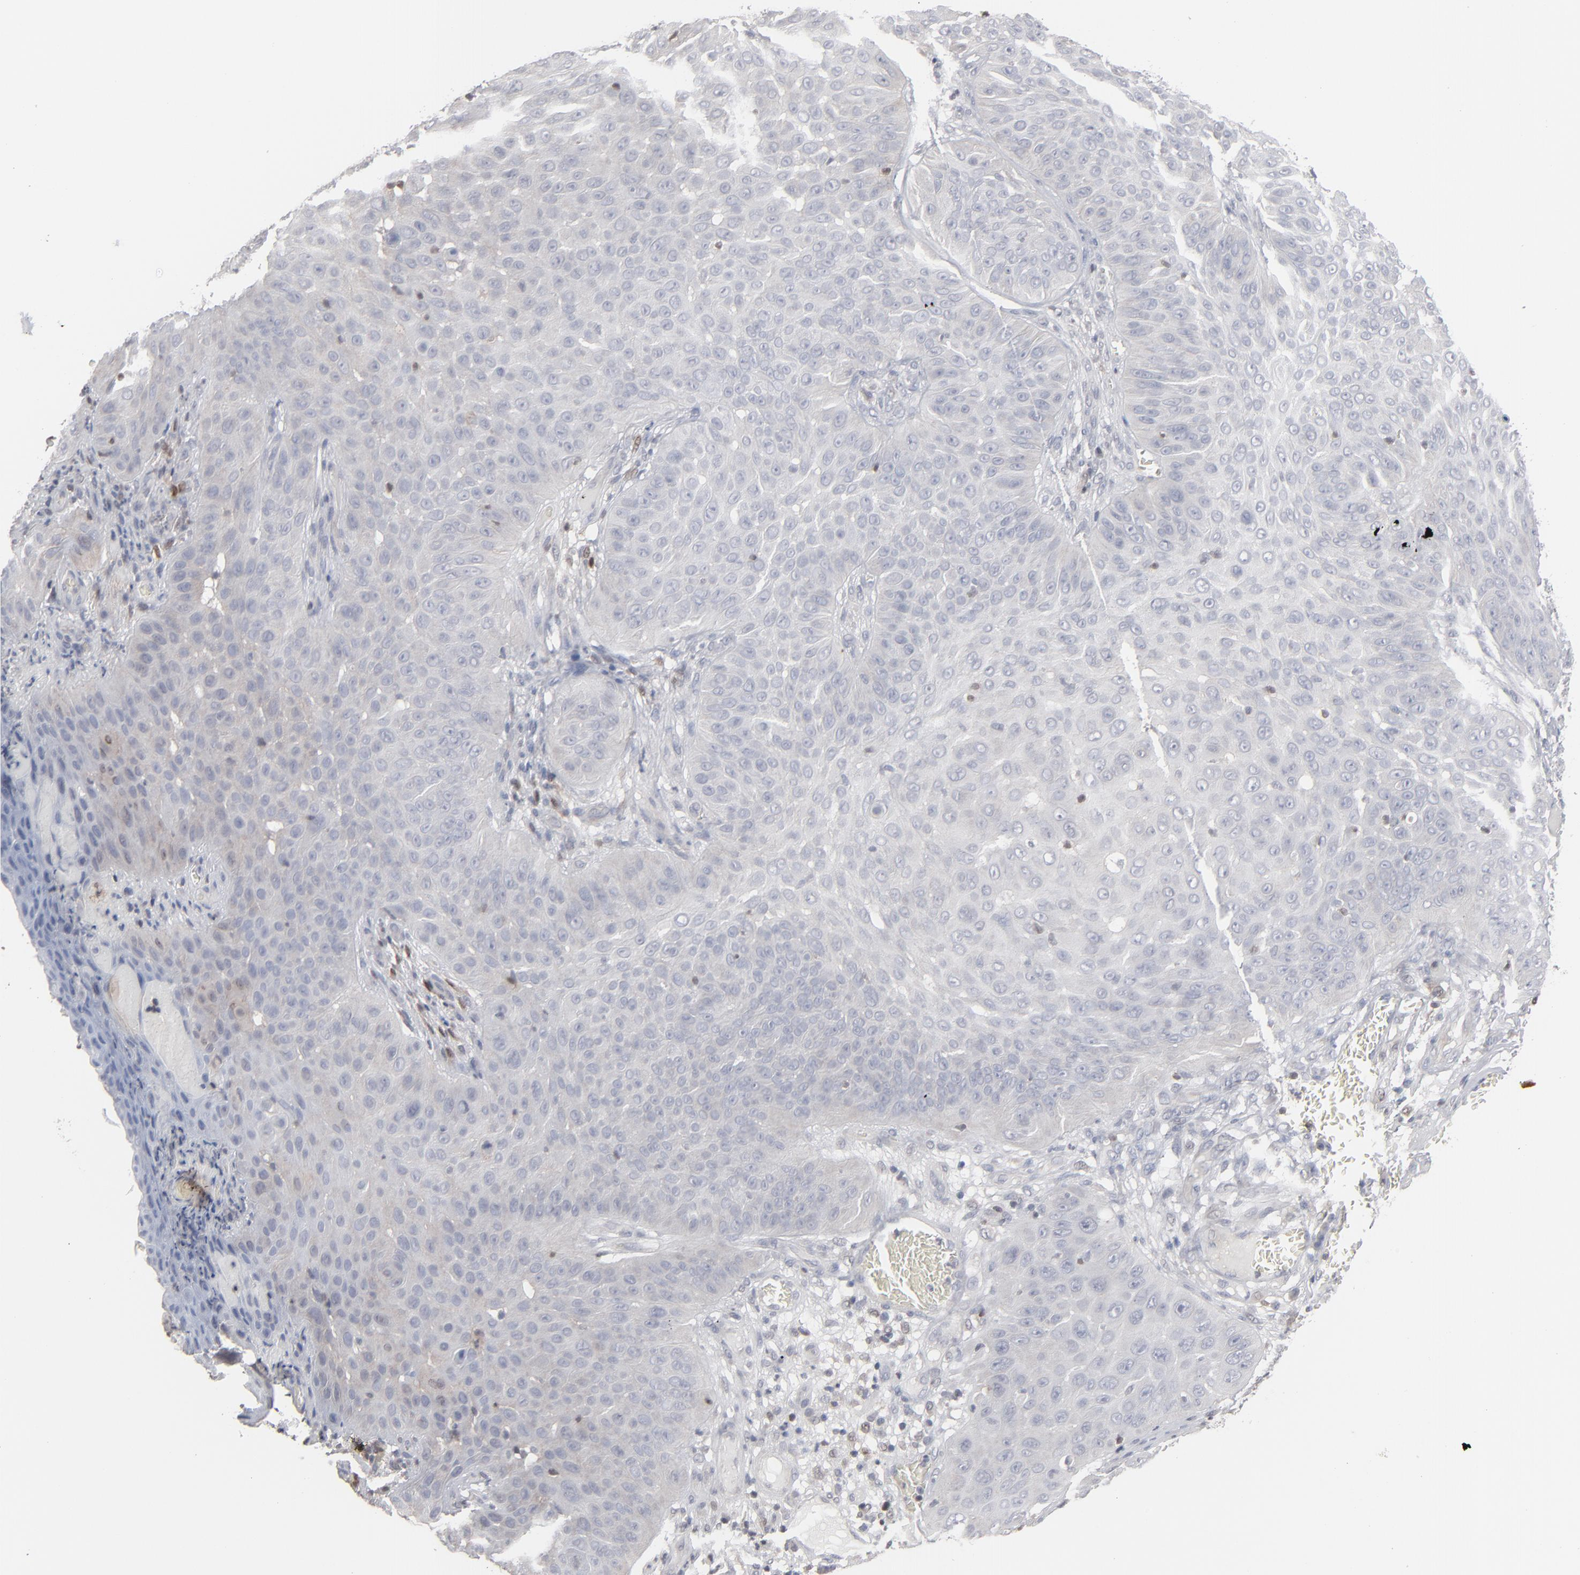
{"staining": {"intensity": "negative", "quantity": "none", "location": "none"}, "tissue": "skin cancer", "cell_type": "Tumor cells", "image_type": "cancer", "snomed": [{"axis": "morphology", "description": "Squamous cell carcinoma, NOS"}, {"axis": "topography", "description": "Skin"}], "caption": "This image is of skin cancer (squamous cell carcinoma) stained with IHC to label a protein in brown with the nuclei are counter-stained blue. There is no expression in tumor cells.", "gene": "STAT4", "patient": {"sex": "male", "age": 82}}